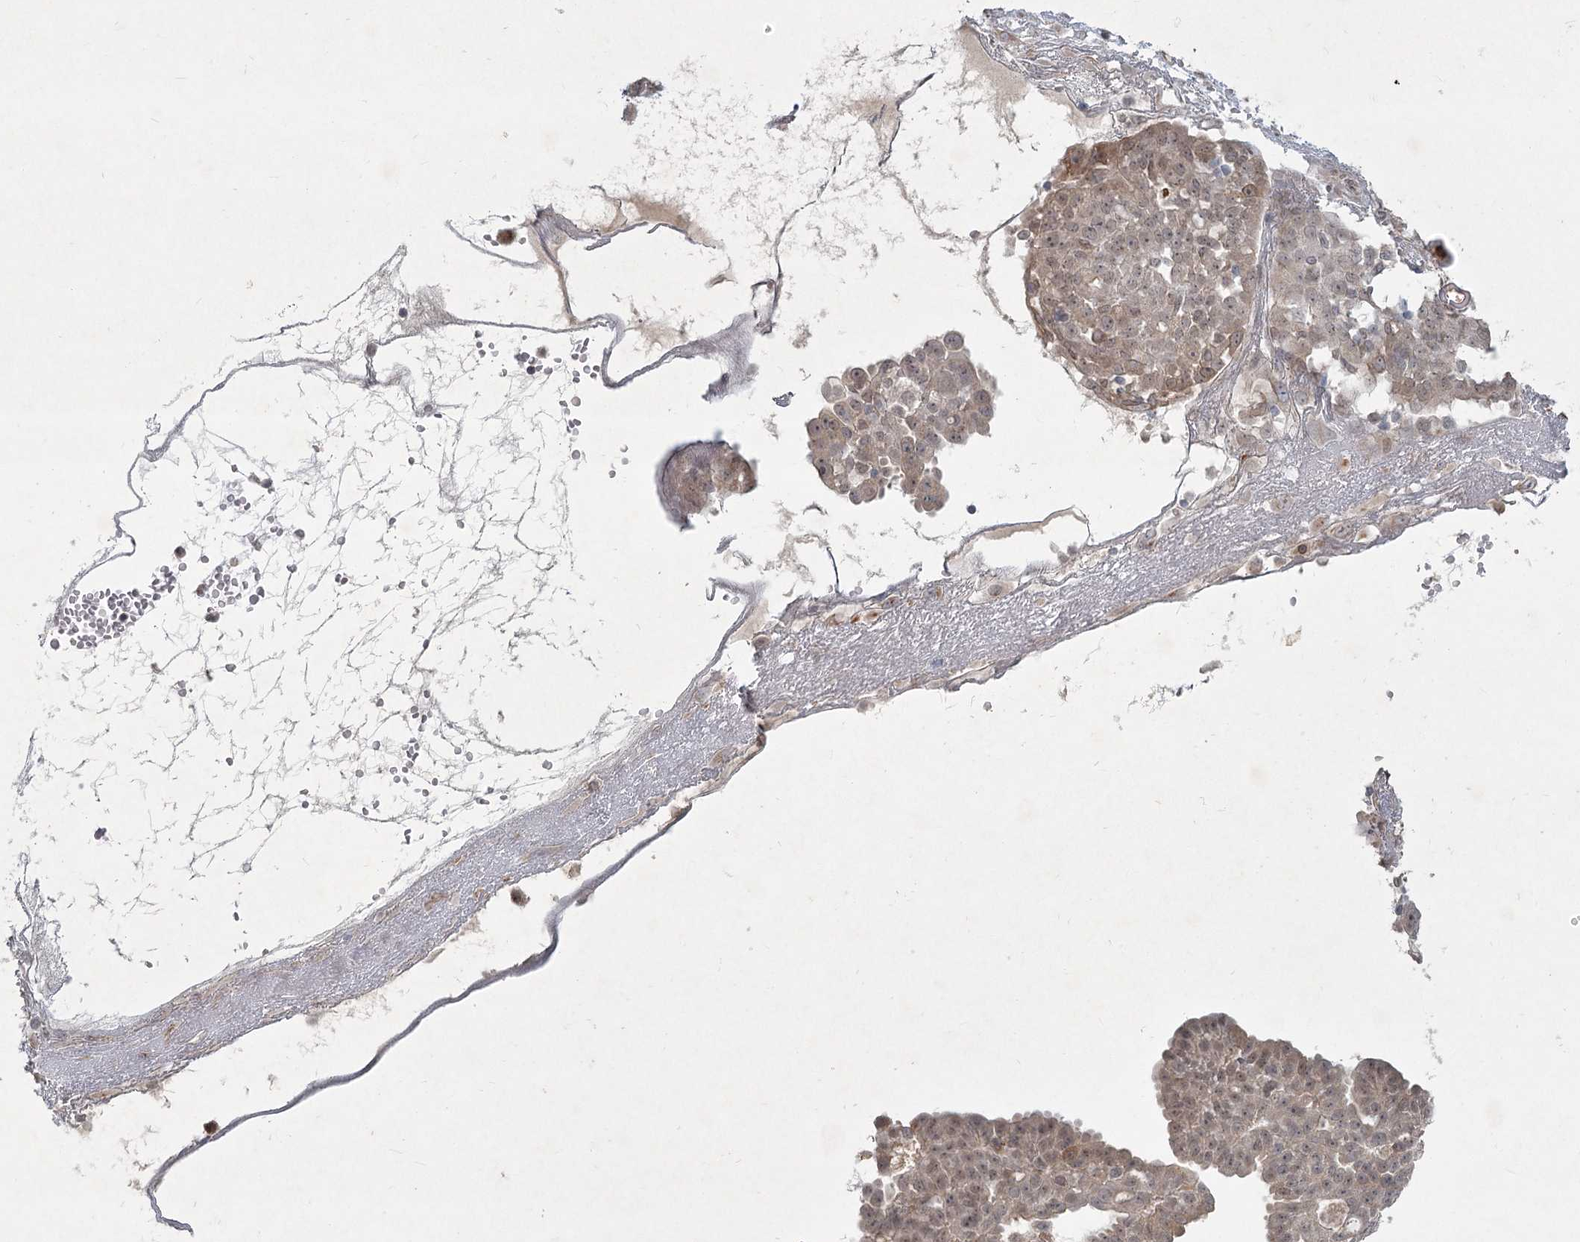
{"staining": {"intensity": "weak", "quantity": "<25%", "location": "cytoplasmic/membranous,nuclear"}, "tissue": "ovarian cancer", "cell_type": "Tumor cells", "image_type": "cancer", "snomed": [{"axis": "morphology", "description": "Cystadenocarcinoma, serous, NOS"}, {"axis": "topography", "description": "Soft tissue"}, {"axis": "topography", "description": "Ovary"}], "caption": "Tumor cells are negative for brown protein staining in ovarian cancer (serous cystadenocarcinoma). The staining is performed using DAB (3,3'-diaminobenzidine) brown chromogen with nuclei counter-stained in using hematoxylin.", "gene": "LRP2BP", "patient": {"sex": "female", "age": 57}}